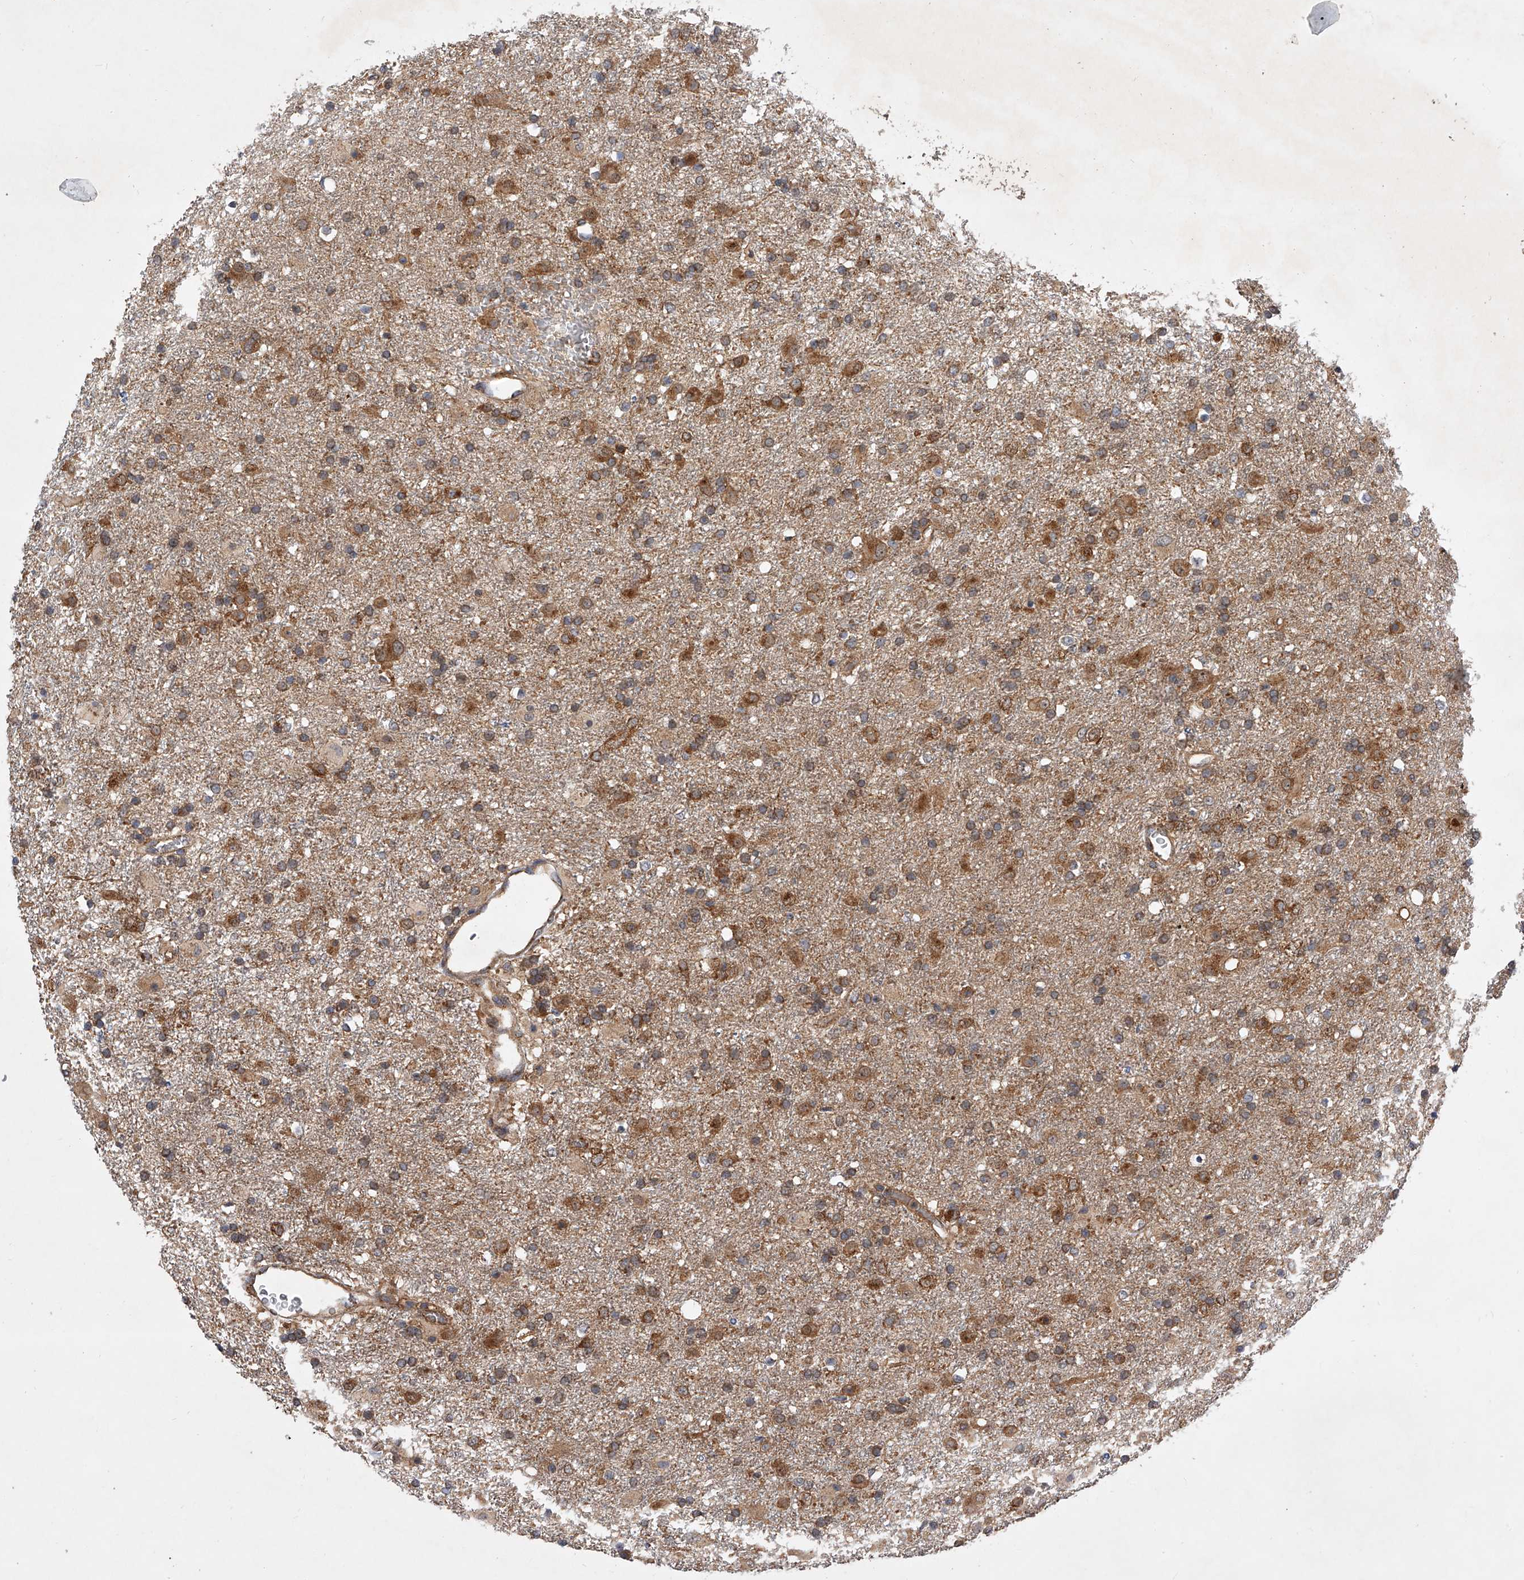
{"staining": {"intensity": "moderate", "quantity": ">75%", "location": "cytoplasmic/membranous"}, "tissue": "glioma", "cell_type": "Tumor cells", "image_type": "cancer", "snomed": [{"axis": "morphology", "description": "Glioma, malignant, Low grade"}, {"axis": "topography", "description": "Brain"}], "caption": "High-magnification brightfield microscopy of malignant glioma (low-grade) stained with DAB (3,3'-diaminobenzidine) (brown) and counterstained with hematoxylin (blue). tumor cells exhibit moderate cytoplasmic/membranous expression is identified in approximately>75% of cells. The staining is performed using DAB (3,3'-diaminobenzidine) brown chromogen to label protein expression. The nuclei are counter-stained blue using hematoxylin.", "gene": "CFAP410", "patient": {"sex": "male", "age": 65}}